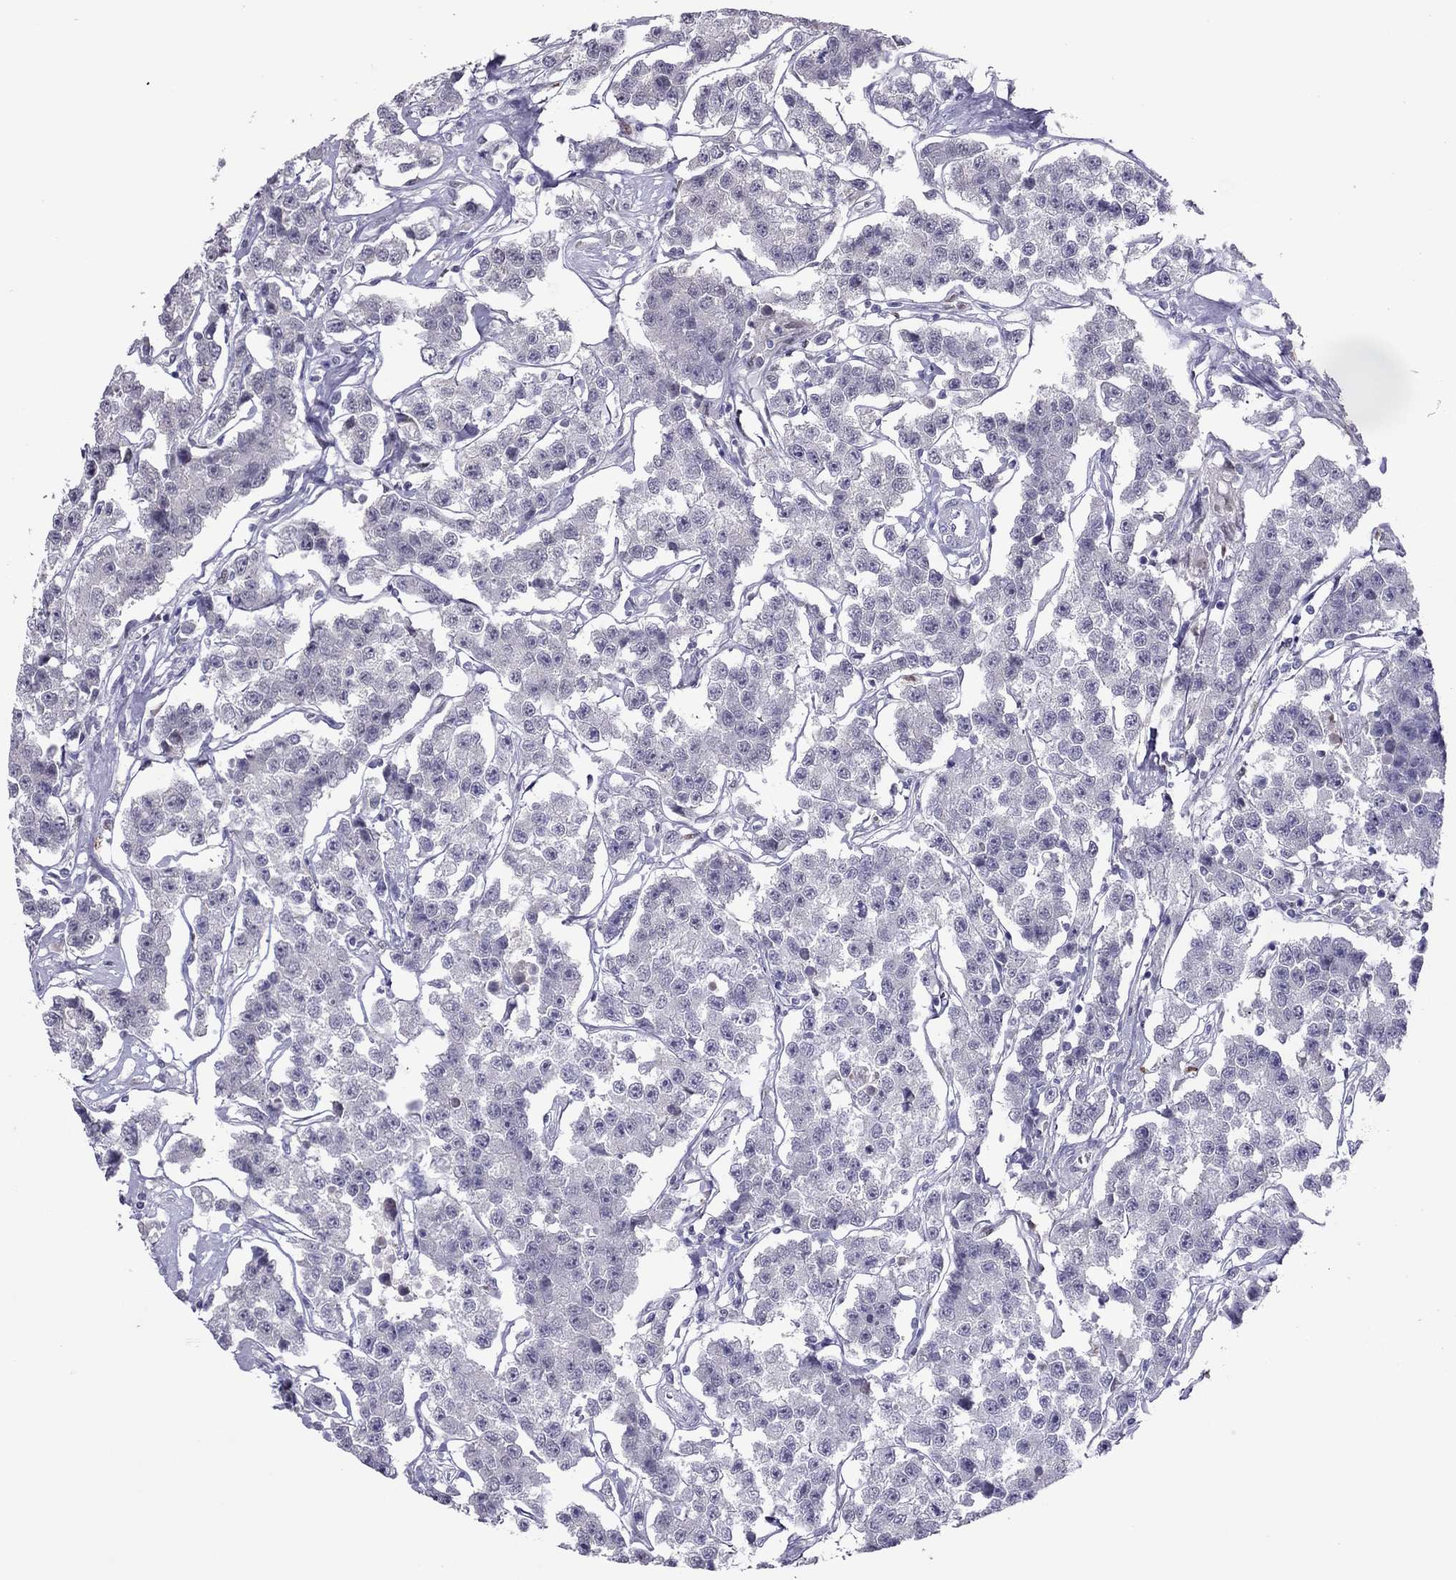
{"staining": {"intensity": "negative", "quantity": "none", "location": "none"}, "tissue": "testis cancer", "cell_type": "Tumor cells", "image_type": "cancer", "snomed": [{"axis": "morphology", "description": "Seminoma, NOS"}, {"axis": "topography", "description": "Testis"}], "caption": "Human testis cancer (seminoma) stained for a protein using immunohistochemistry (IHC) displays no positivity in tumor cells.", "gene": "SPINT3", "patient": {"sex": "male", "age": 59}}